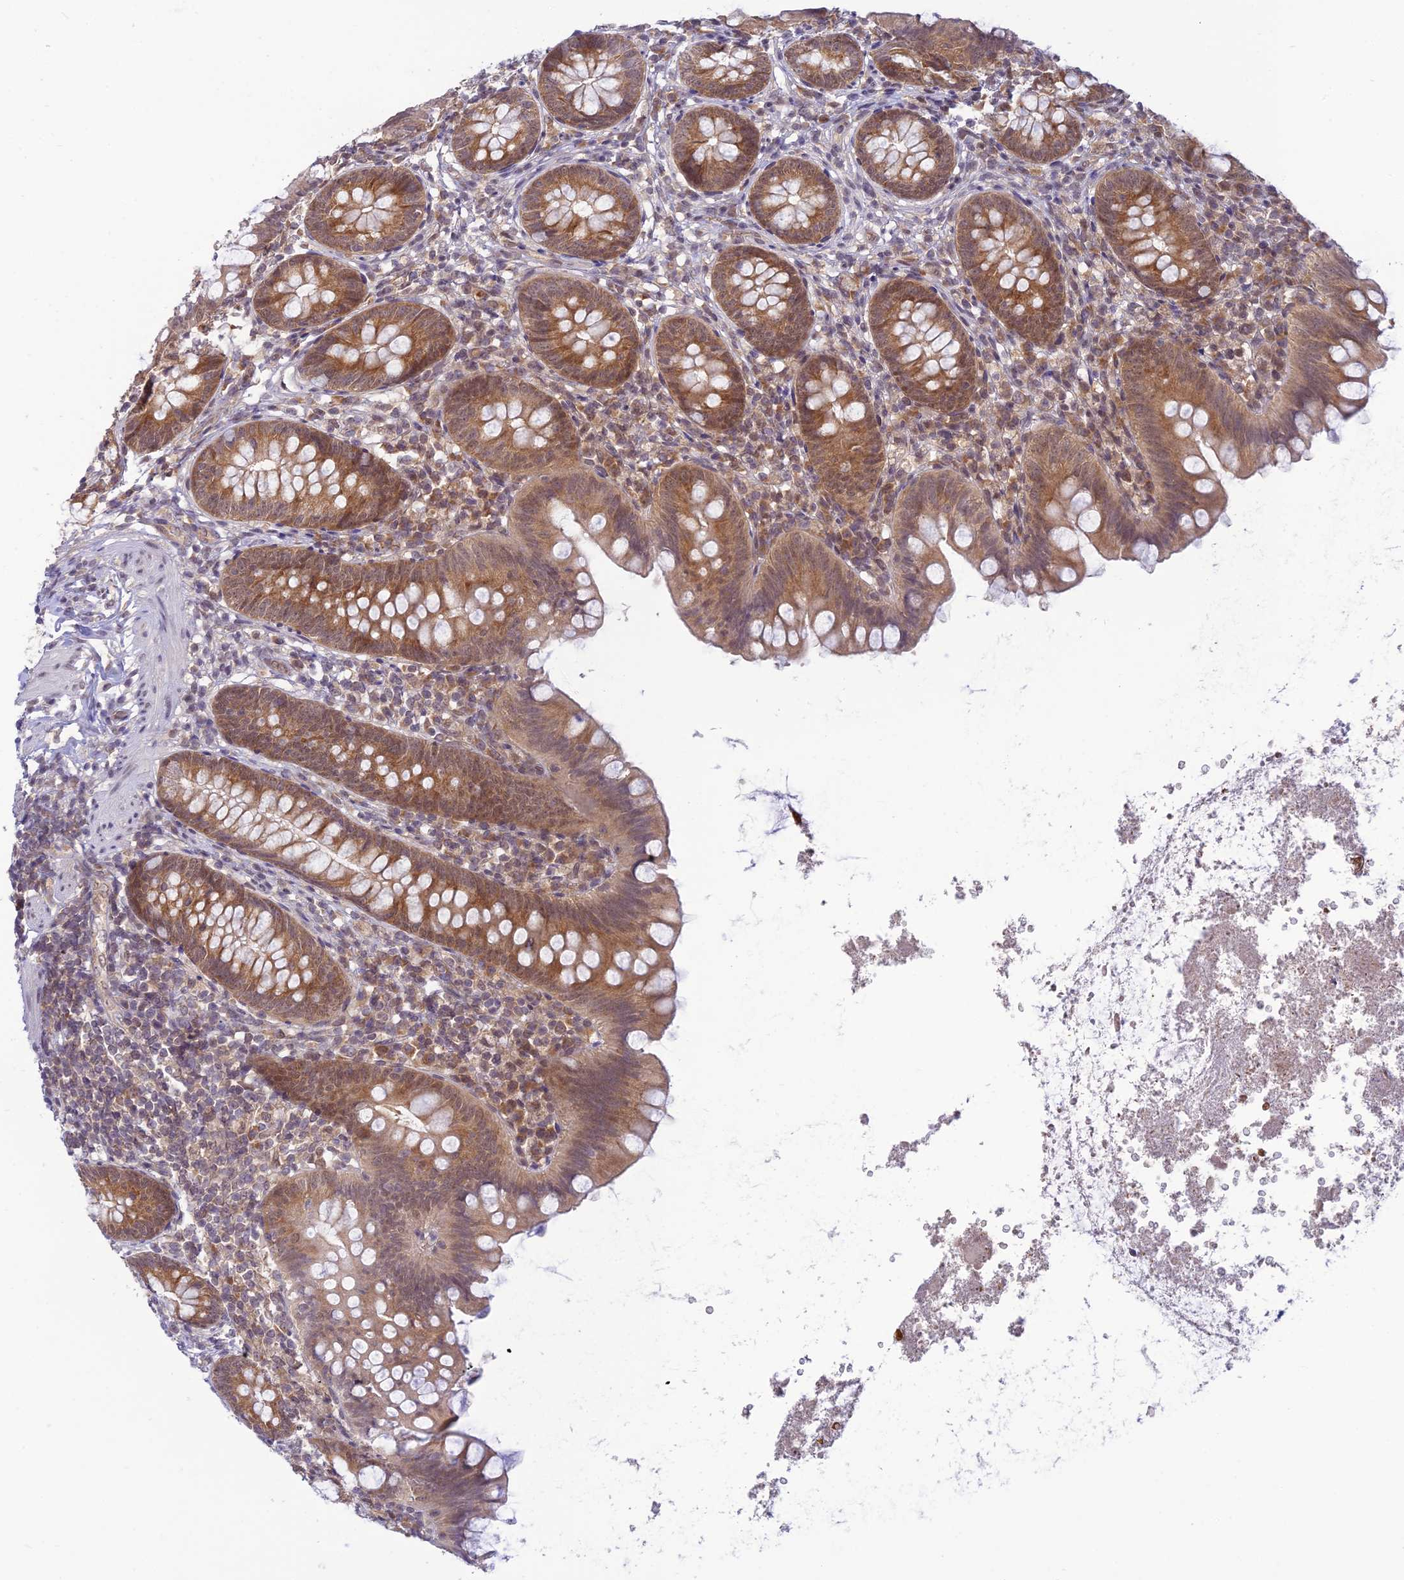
{"staining": {"intensity": "moderate", "quantity": ">75%", "location": "cytoplasmic/membranous,nuclear"}, "tissue": "appendix", "cell_type": "Glandular cells", "image_type": "normal", "snomed": [{"axis": "morphology", "description": "Normal tissue, NOS"}, {"axis": "topography", "description": "Appendix"}], "caption": "A medium amount of moderate cytoplasmic/membranous,nuclear staining is appreciated in about >75% of glandular cells in benign appendix. Nuclei are stained in blue.", "gene": "SKIC8", "patient": {"sex": "female", "age": 62}}